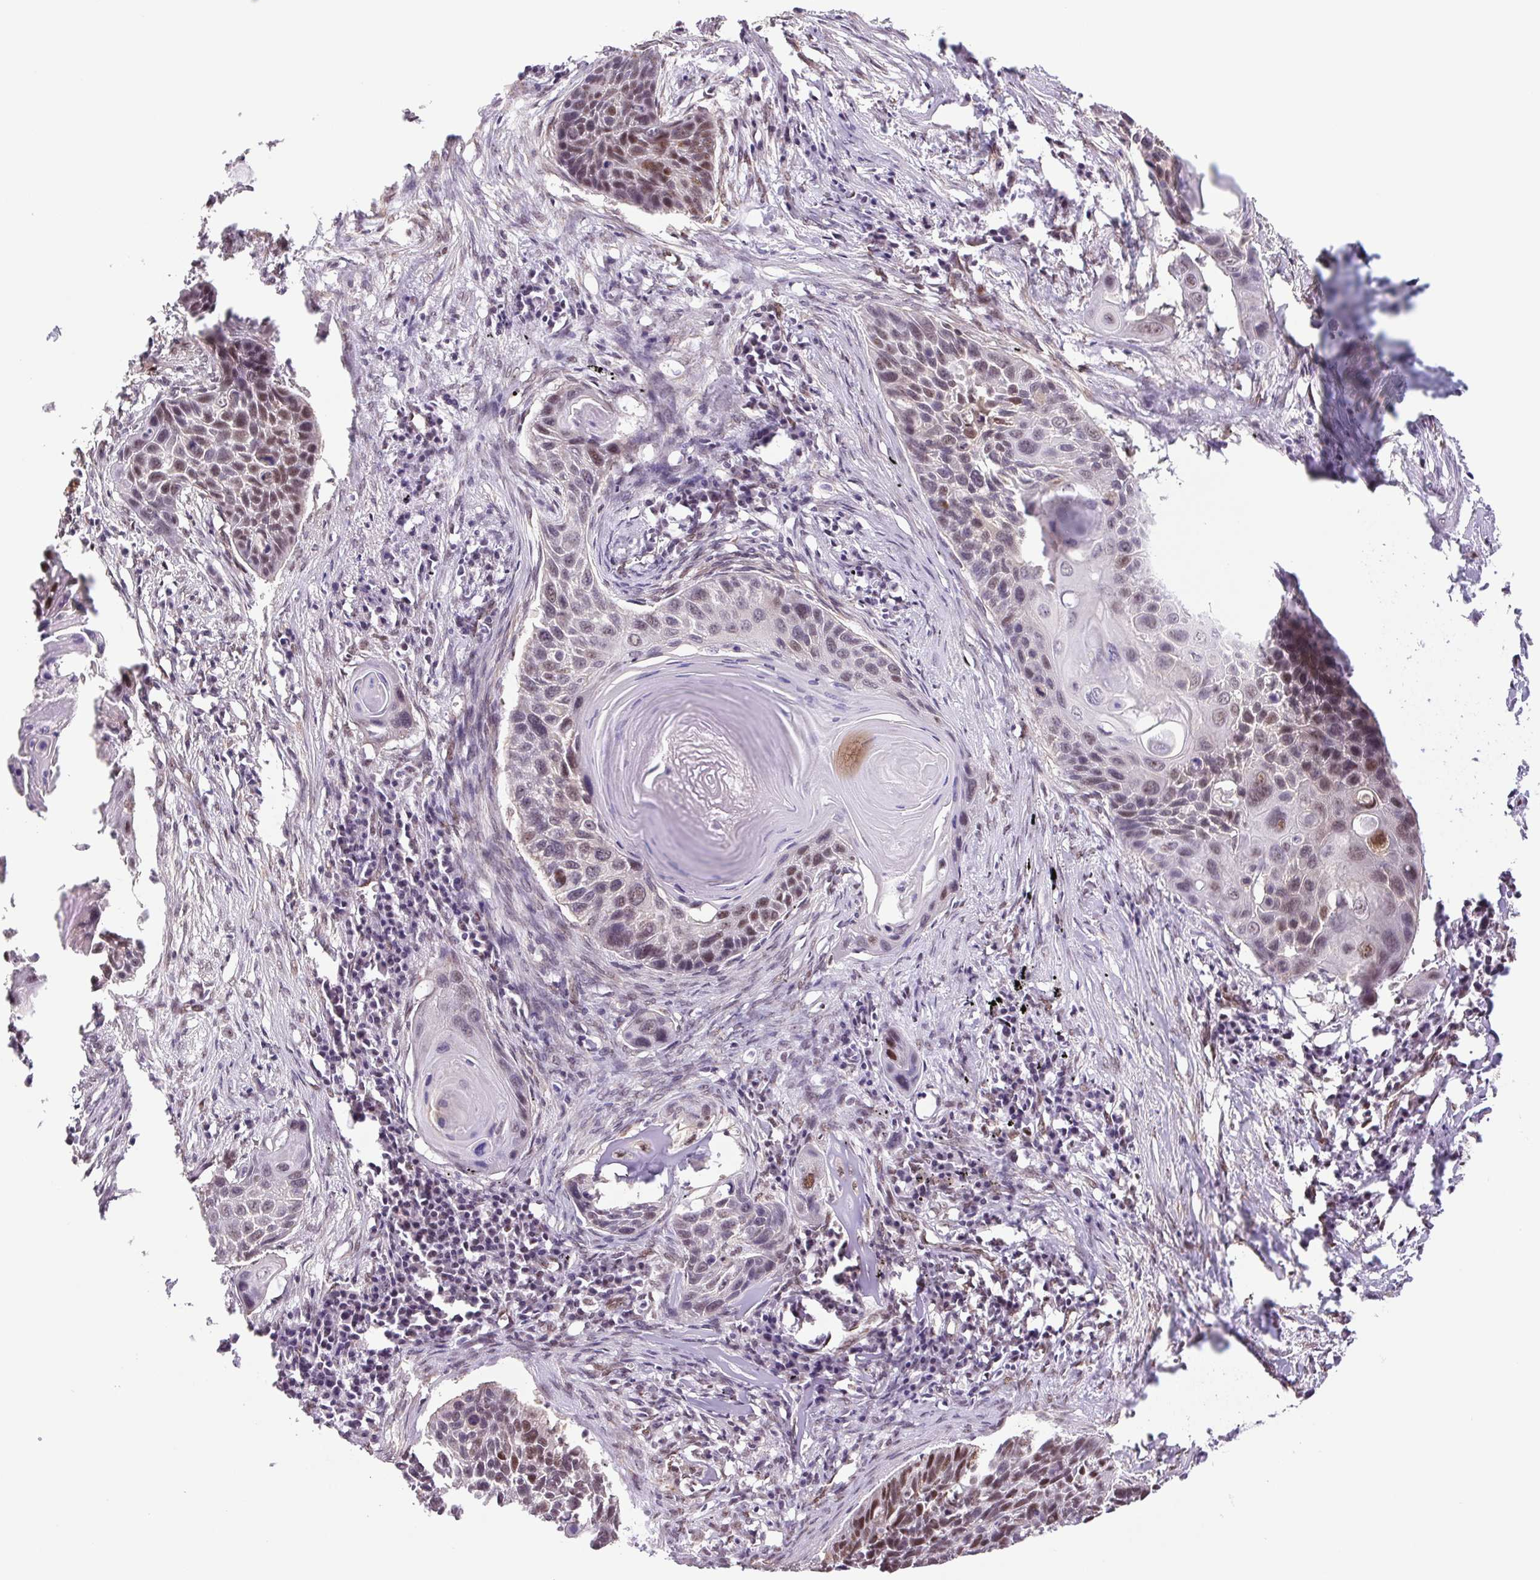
{"staining": {"intensity": "moderate", "quantity": "<25%", "location": "nuclear"}, "tissue": "lung cancer", "cell_type": "Tumor cells", "image_type": "cancer", "snomed": [{"axis": "morphology", "description": "Squamous cell carcinoma, NOS"}, {"axis": "topography", "description": "Lung"}], "caption": "Immunohistochemistry (IHC) (DAB) staining of human squamous cell carcinoma (lung) exhibits moderate nuclear protein positivity in about <25% of tumor cells.", "gene": "CWC25", "patient": {"sex": "male", "age": 78}}